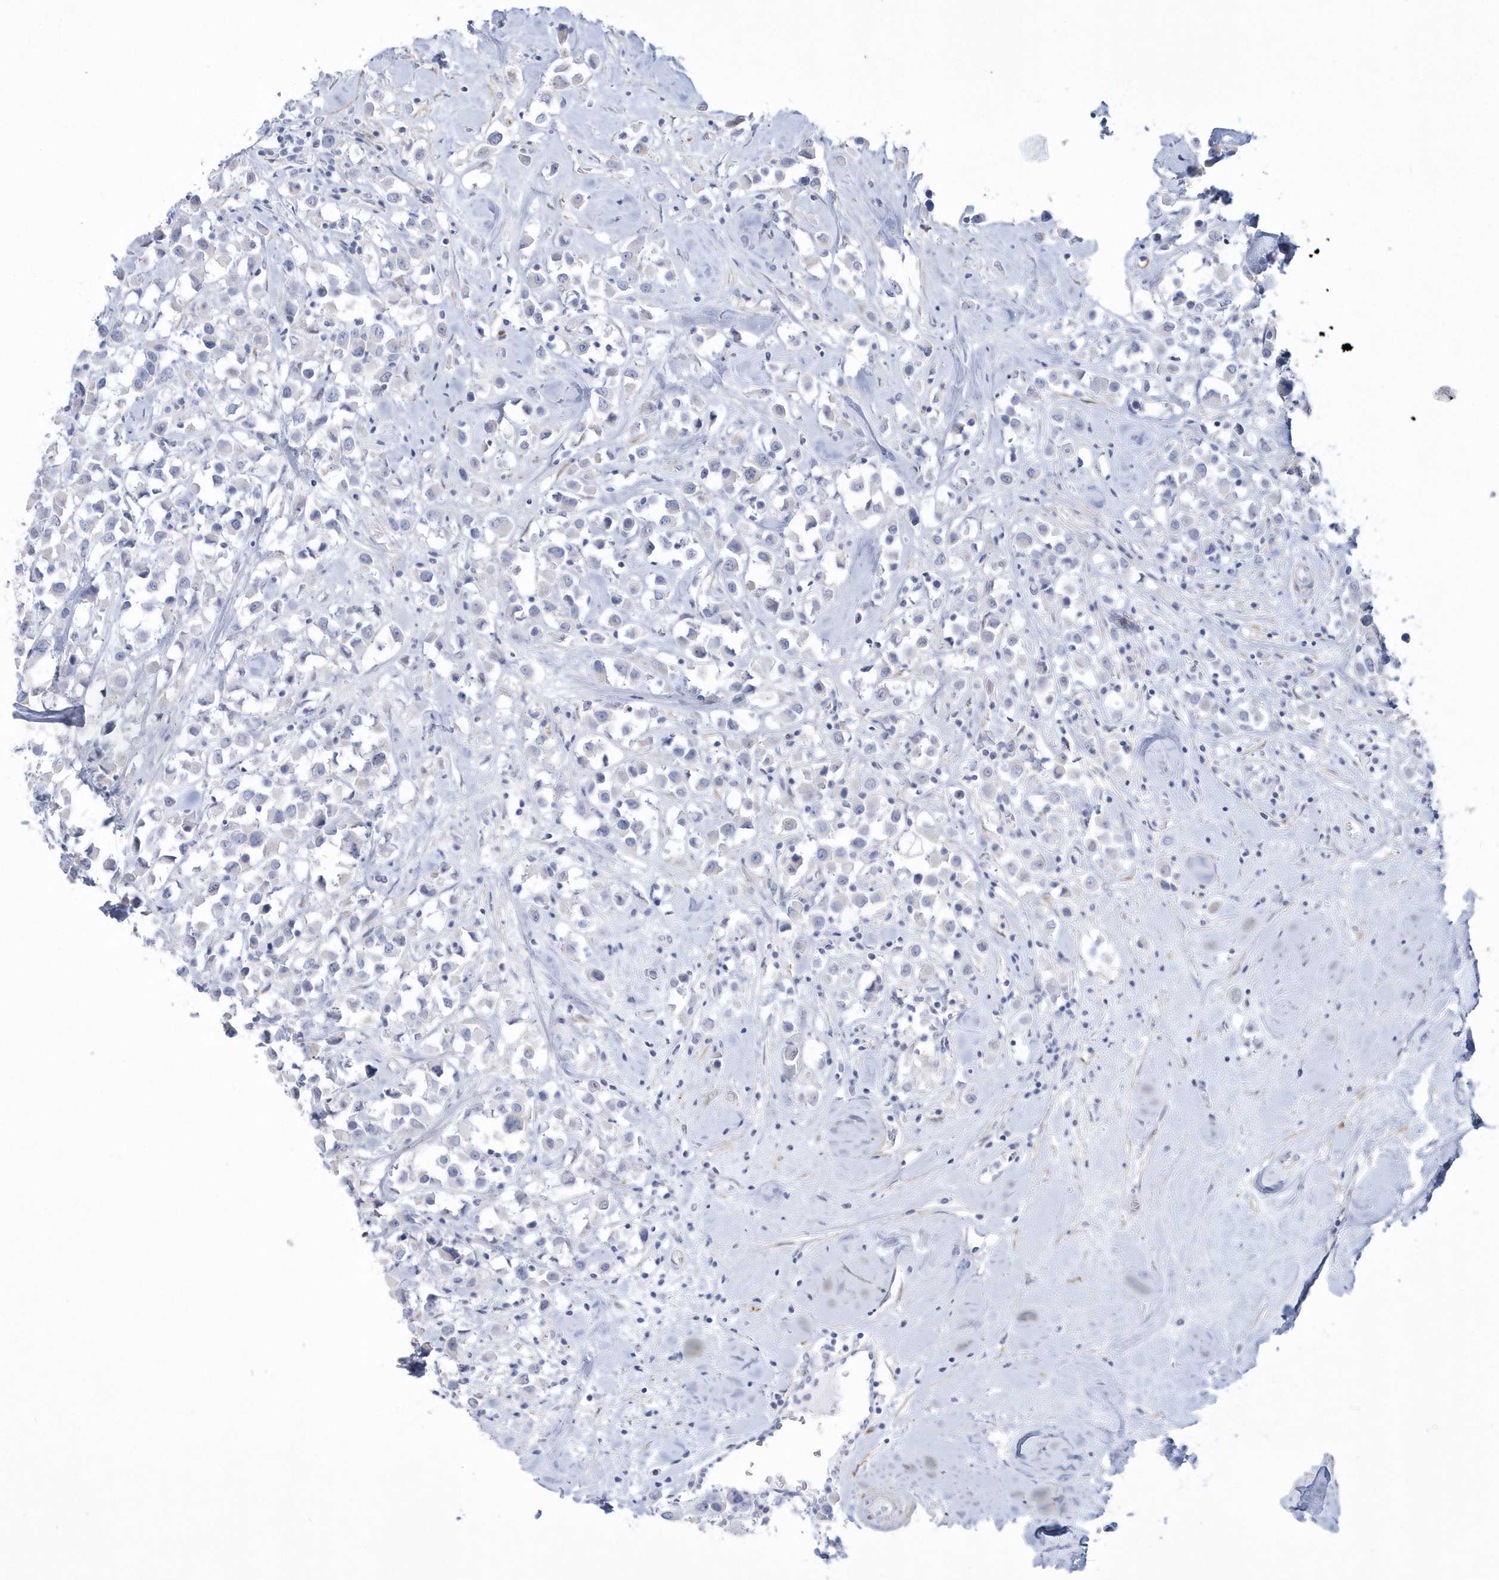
{"staining": {"intensity": "negative", "quantity": "none", "location": "none"}, "tissue": "breast cancer", "cell_type": "Tumor cells", "image_type": "cancer", "snomed": [{"axis": "morphology", "description": "Duct carcinoma"}, {"axis": "topography", "description": "Breast"}], "caption": "This histopathology image is of breast cancer stained with immunohistochemistry (IHC) to label a protein in brown with the nuclei are counter-stained blue. There is no positivity in tumor cells.", "gene": "WDR27", "patient": {"sex": "female", "age": 61}}